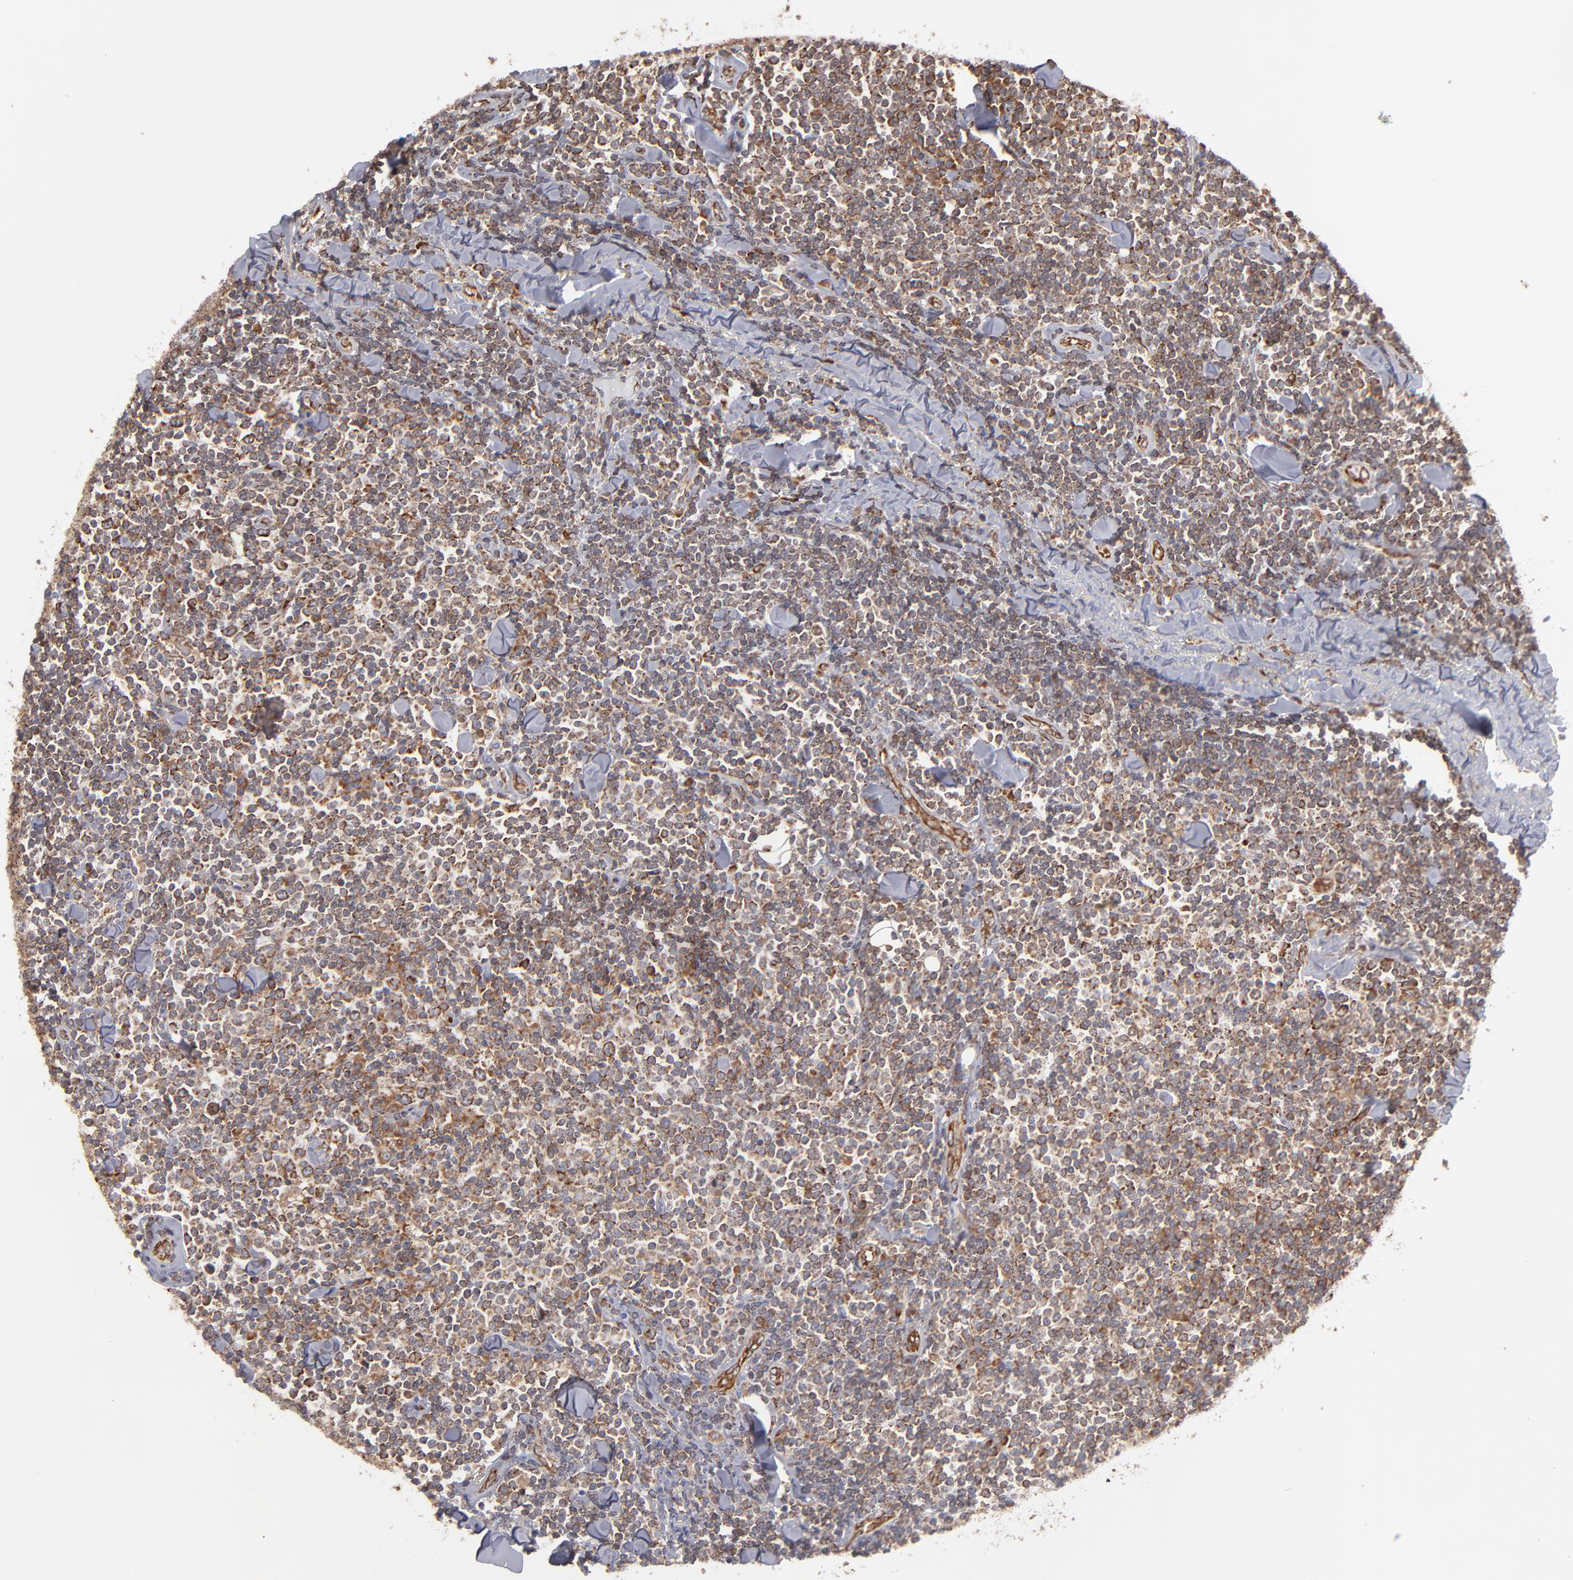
{"staining": {"intensity": "weak", "quantity": "25%-75%", "location": "cytoplasmic/membranous"}, "tissue": "lymphoma", "cell_type": "Tumor cells", "image_type": "cancer", "snomed": [{"axis": "morphology", "description": "Malignant lymphoma, non-Hodgkin's type, Low grade"}, {"axis": "topography", "description": "Soft tissue"}], "caption": "Immunohistochemistry (IHC) histopathology image of human lymphoma stained for a protein (brown), which displays low levels of weak cytoplasmic/membranous staining in approximately 25%-75% of tumor cells.", "gene": "KTN1", "patient": {"sex": "male", "age": 92}}